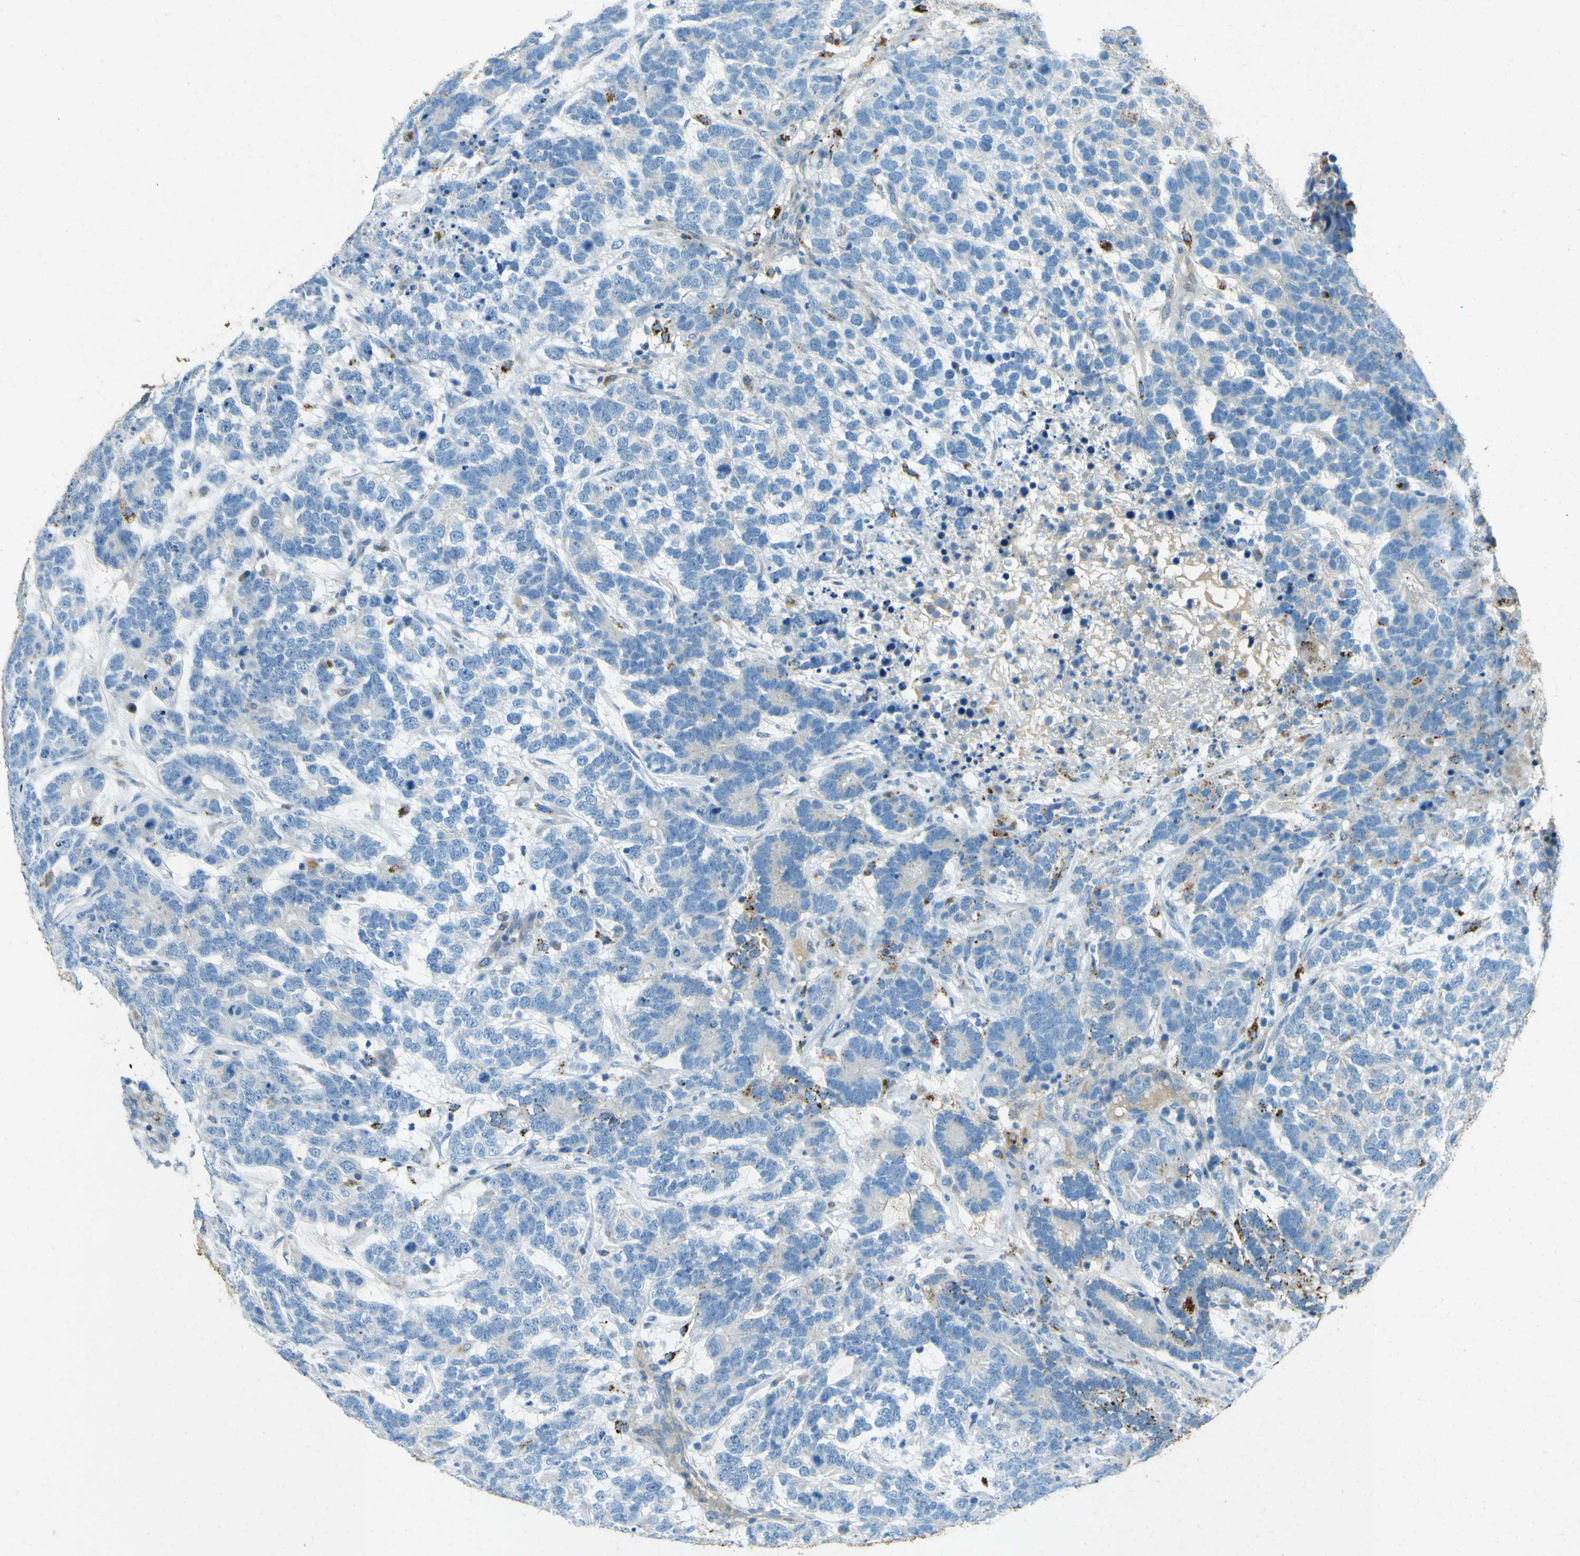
{"staining": {"intensity": "negative", "quantity": "none", "location": "none"}, "tissue": "testis cancer", "cell_type": "Tumor cells", "image_type": "cancer", "snomed": [{"axis": "morphology", "description": "Carcinoma, Embryonal, NOS"}, {"axis": "topography", "description": "Testis"}], "caption": "DAB immunohistochemical staining of human embryonal carcinoma (testis) exhibits no significant positivity in tumor cells.", "gene": "PDE9A", "patient": {"sex": "male", "age": 26}}